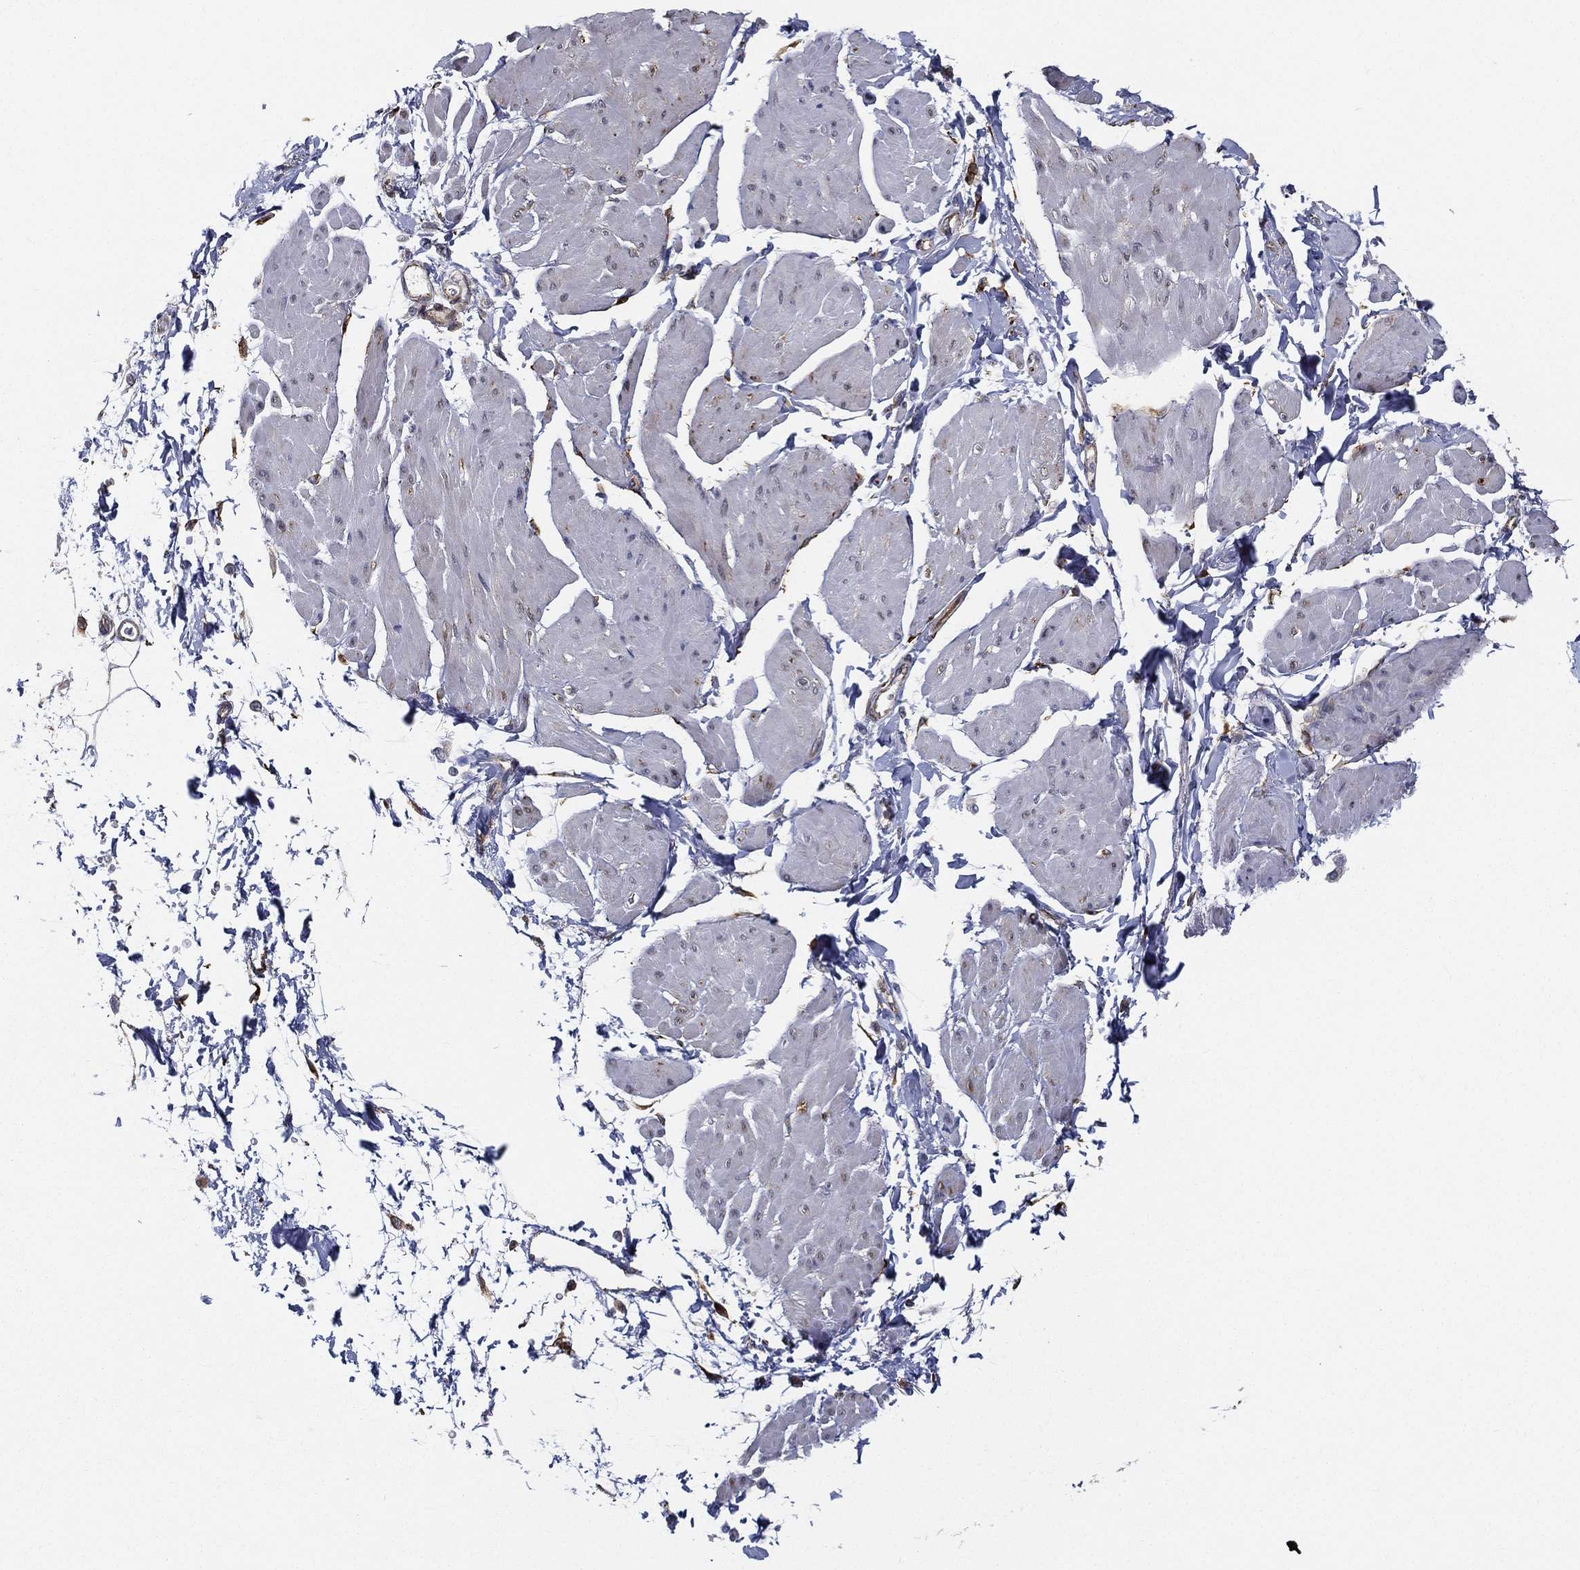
{"staining": {"intensity": "negative", "quantity": "none", "location": "none"}, "tissue": "smooth muscle", "cell_type": "Smooth muscle cells", "image_type": "normal", "snomed": [{"axis": "morphology", "description": "Normal tissue, NOS"}, {"axis": "topography", "description": "Adipose tissue"}, {"axis": "topography", "description": "Smooth muscle"}, {"axis": "topography", "description": "Peripheral nerve tissue"}], "caption": "Micrograph shows no significant protein expression in smooth muscle cells of unremarkable smooth muscle. Nuclei are stained in blue.", "gene": "LRRC56", "patient": {"sex": "male", "age": 83}}